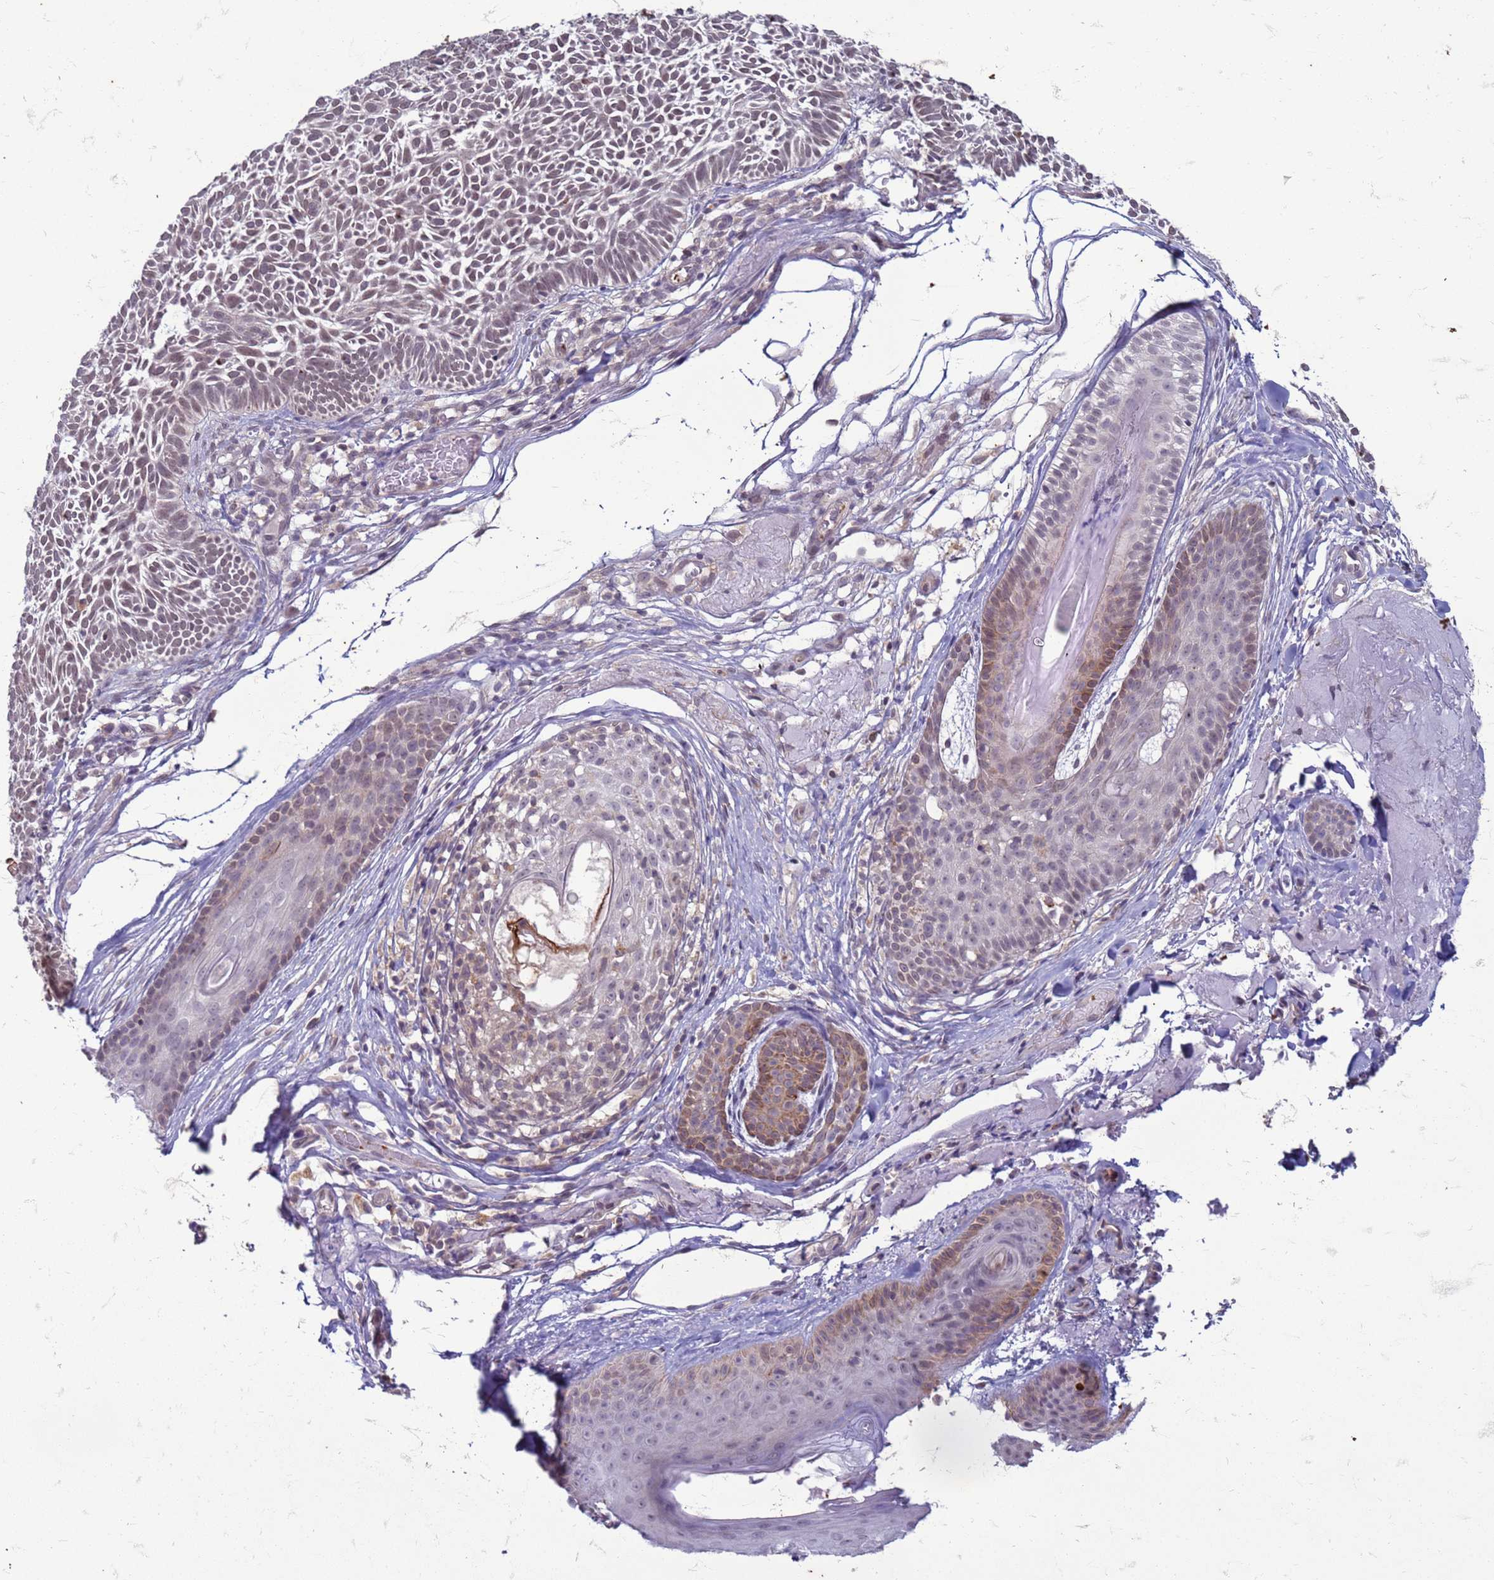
{"staining": {"intensity": "weak", "quantity": "25%-75%", "location": "nuclear"}, "tissue": "skin cancer", "cell_type": "Tumor cells", "image_type": "cancer", "snomed": [{"axis": "morphology", "description": "Basal cell carcinoma"}, {"axis": "topography", "description": "Skin"}], "caption": "There is low levels of weak nuclear staining in tumor cells of skin cancer (basal cell carcinoma), as demonstrated by immunohistochemical staining (brown color).", "gene": "SLC15A3", "patient": {"sex": "male", "age": 69}}